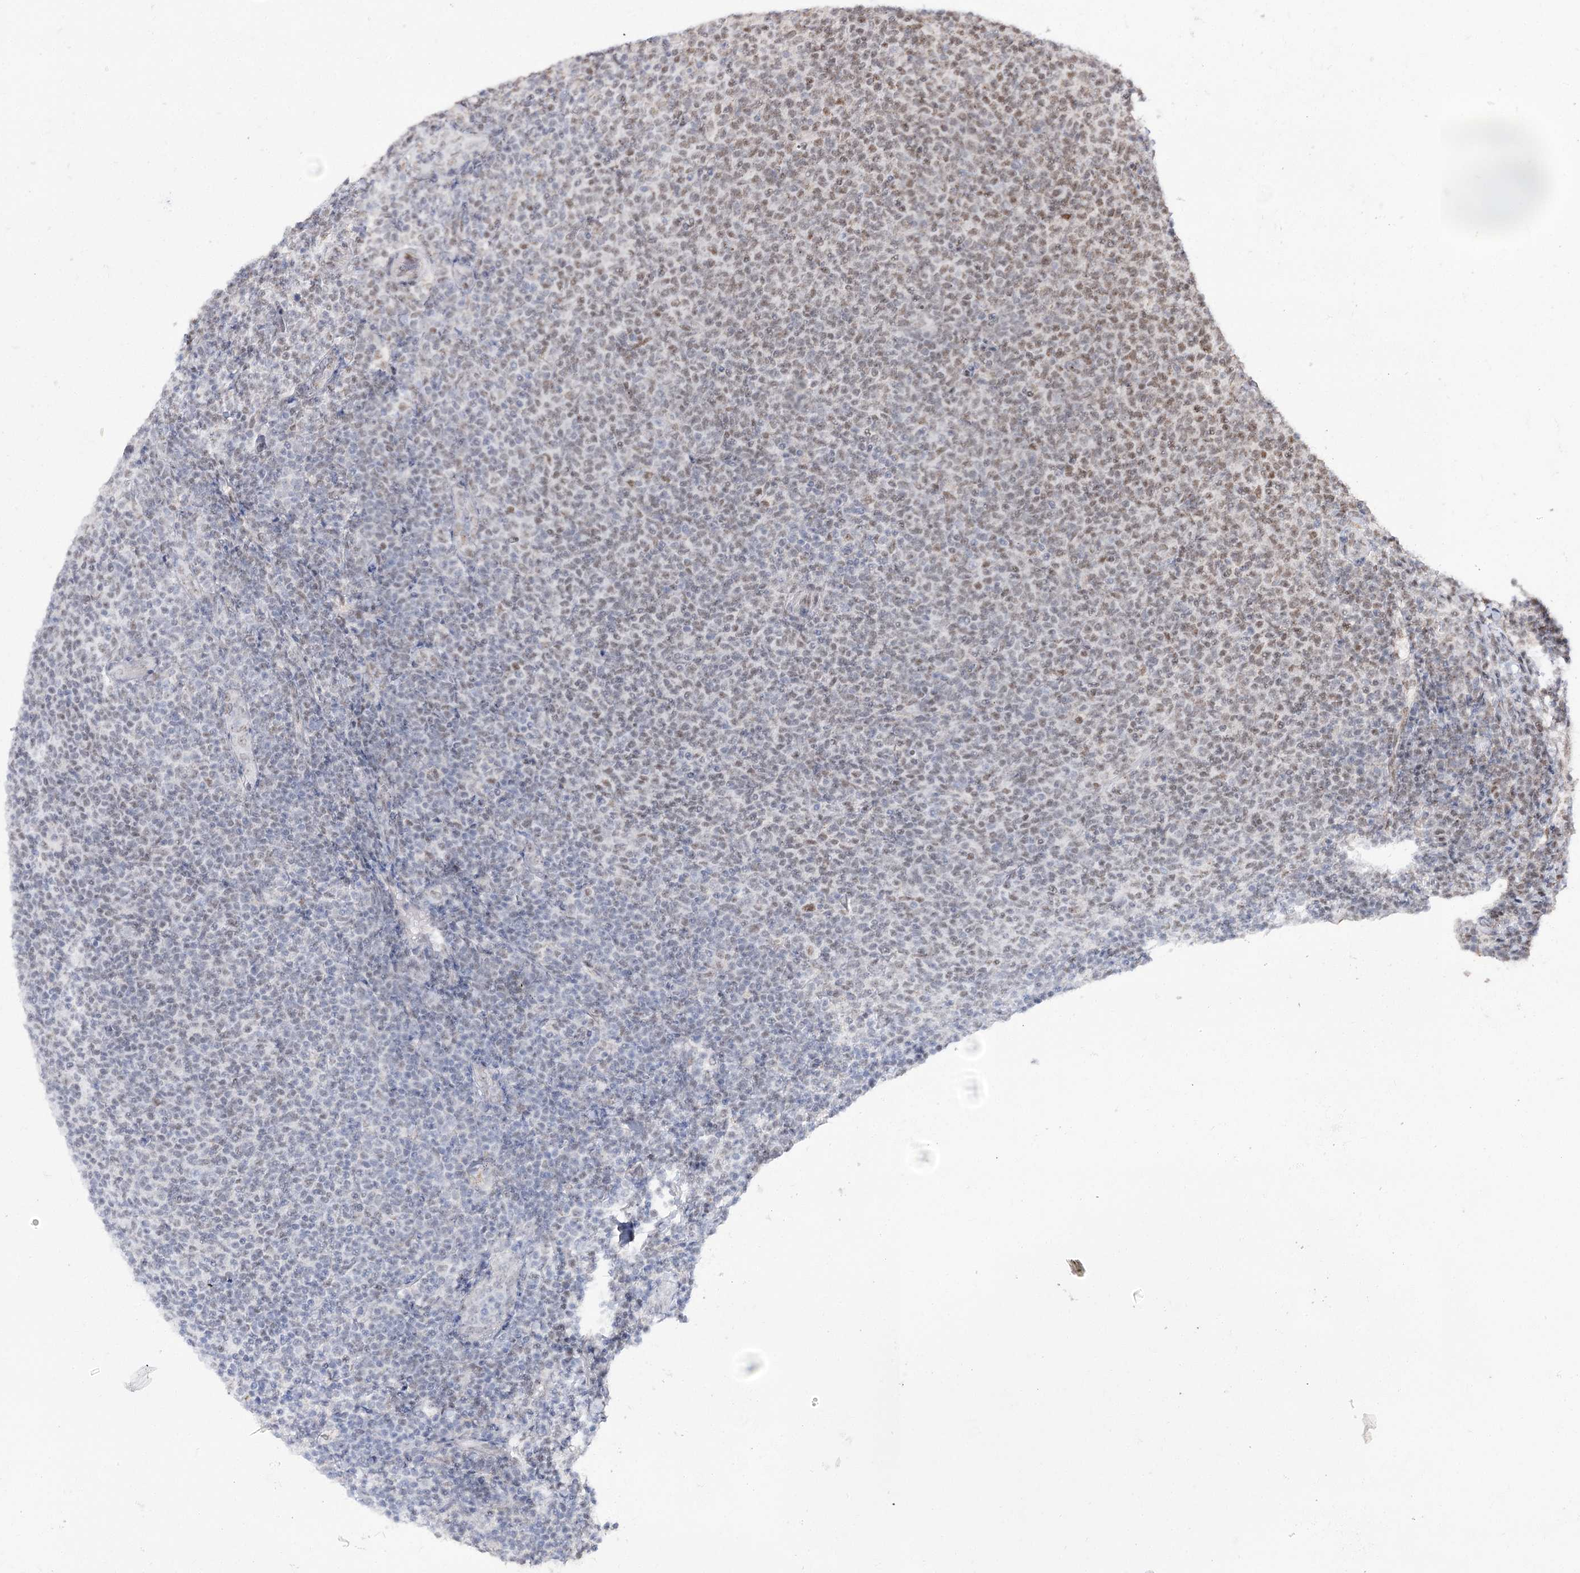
{"staining": {"intensity": "moderate", "quantity": "<25%", "location": "nuclear"}, "tissue": "lymphoma", "cell_type": "Tumor cells", "image_type": "cancer", "snomed": [{"axis": "morphology", "description": "Malignant lymphoma, non-Hodgkin's type, Low grade"}, {"axis": "topography", "description": "Lymph node"}], "caption": "A low amount of moderate nuclear positivity is present in approximately <25% of tumor cells in low-grade malignant lymphoma, non-Hodgkin's type tissue. The staining was performed using DAB, with brown indicating positive protein expression. Nuclei are stained blue with hematoxylin.", "gene": "VGLL4", "patient": {"sex": "male", "age": 66}}